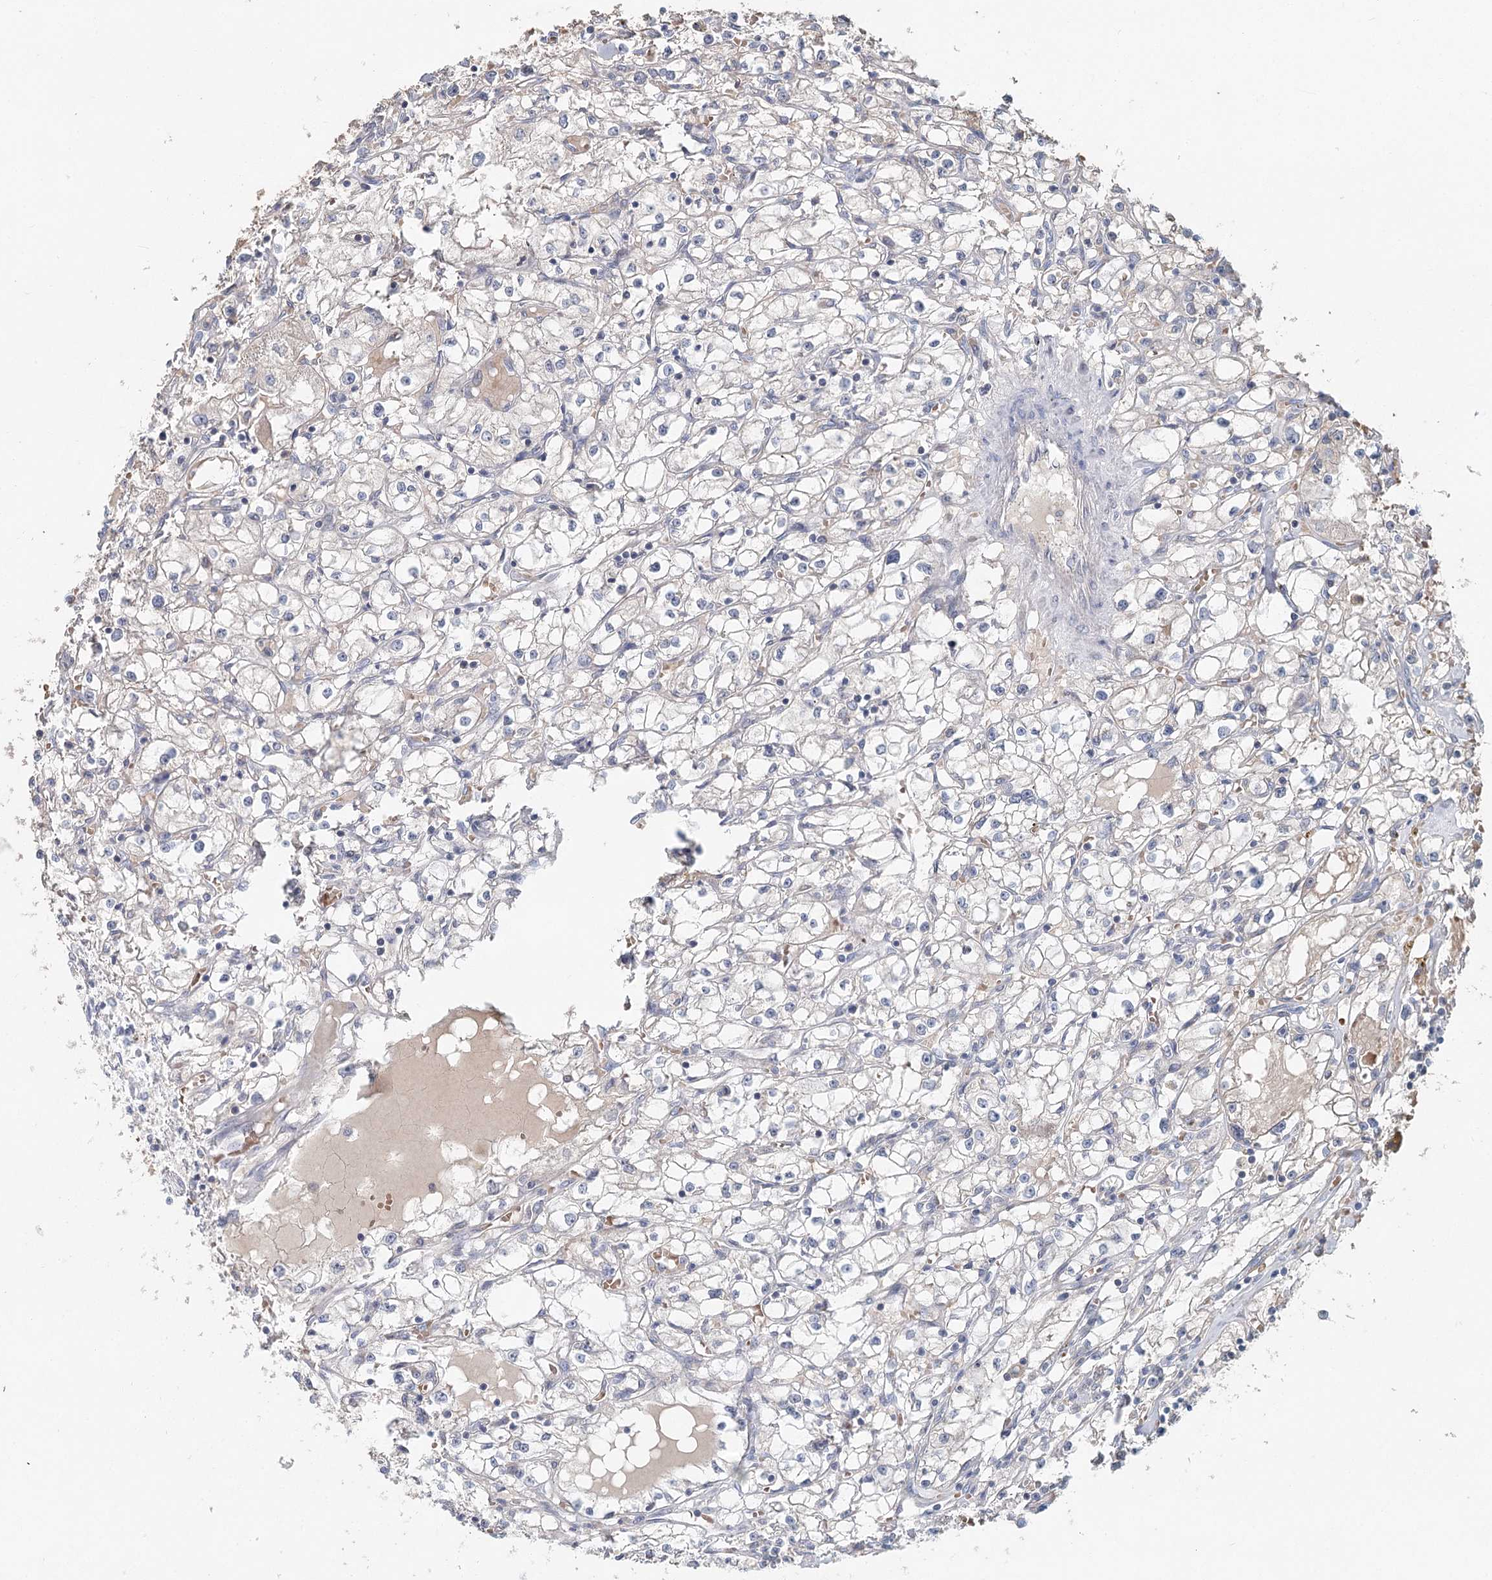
{"staining": {"intensity": "negative", "quantity": "none", "location": "none"}, "tissue": "renal cancer", "cell_type": "Tumor cells", "image_type": "cancer", "snomed": [{"axis": "morphology", "description": "Adenocarcinoma, NOS"}, {"axis": "topography", "description": "Kidney"}], "caption": "Renal cancer was stained to show a protein in brown. There is no significant positivity in tumor cells. (DAB immunohistochemistry visualized using brightfield microscopy, high magnification).", "gene": "FBXO7", "patient": {"sex": "male", "age": 56}}